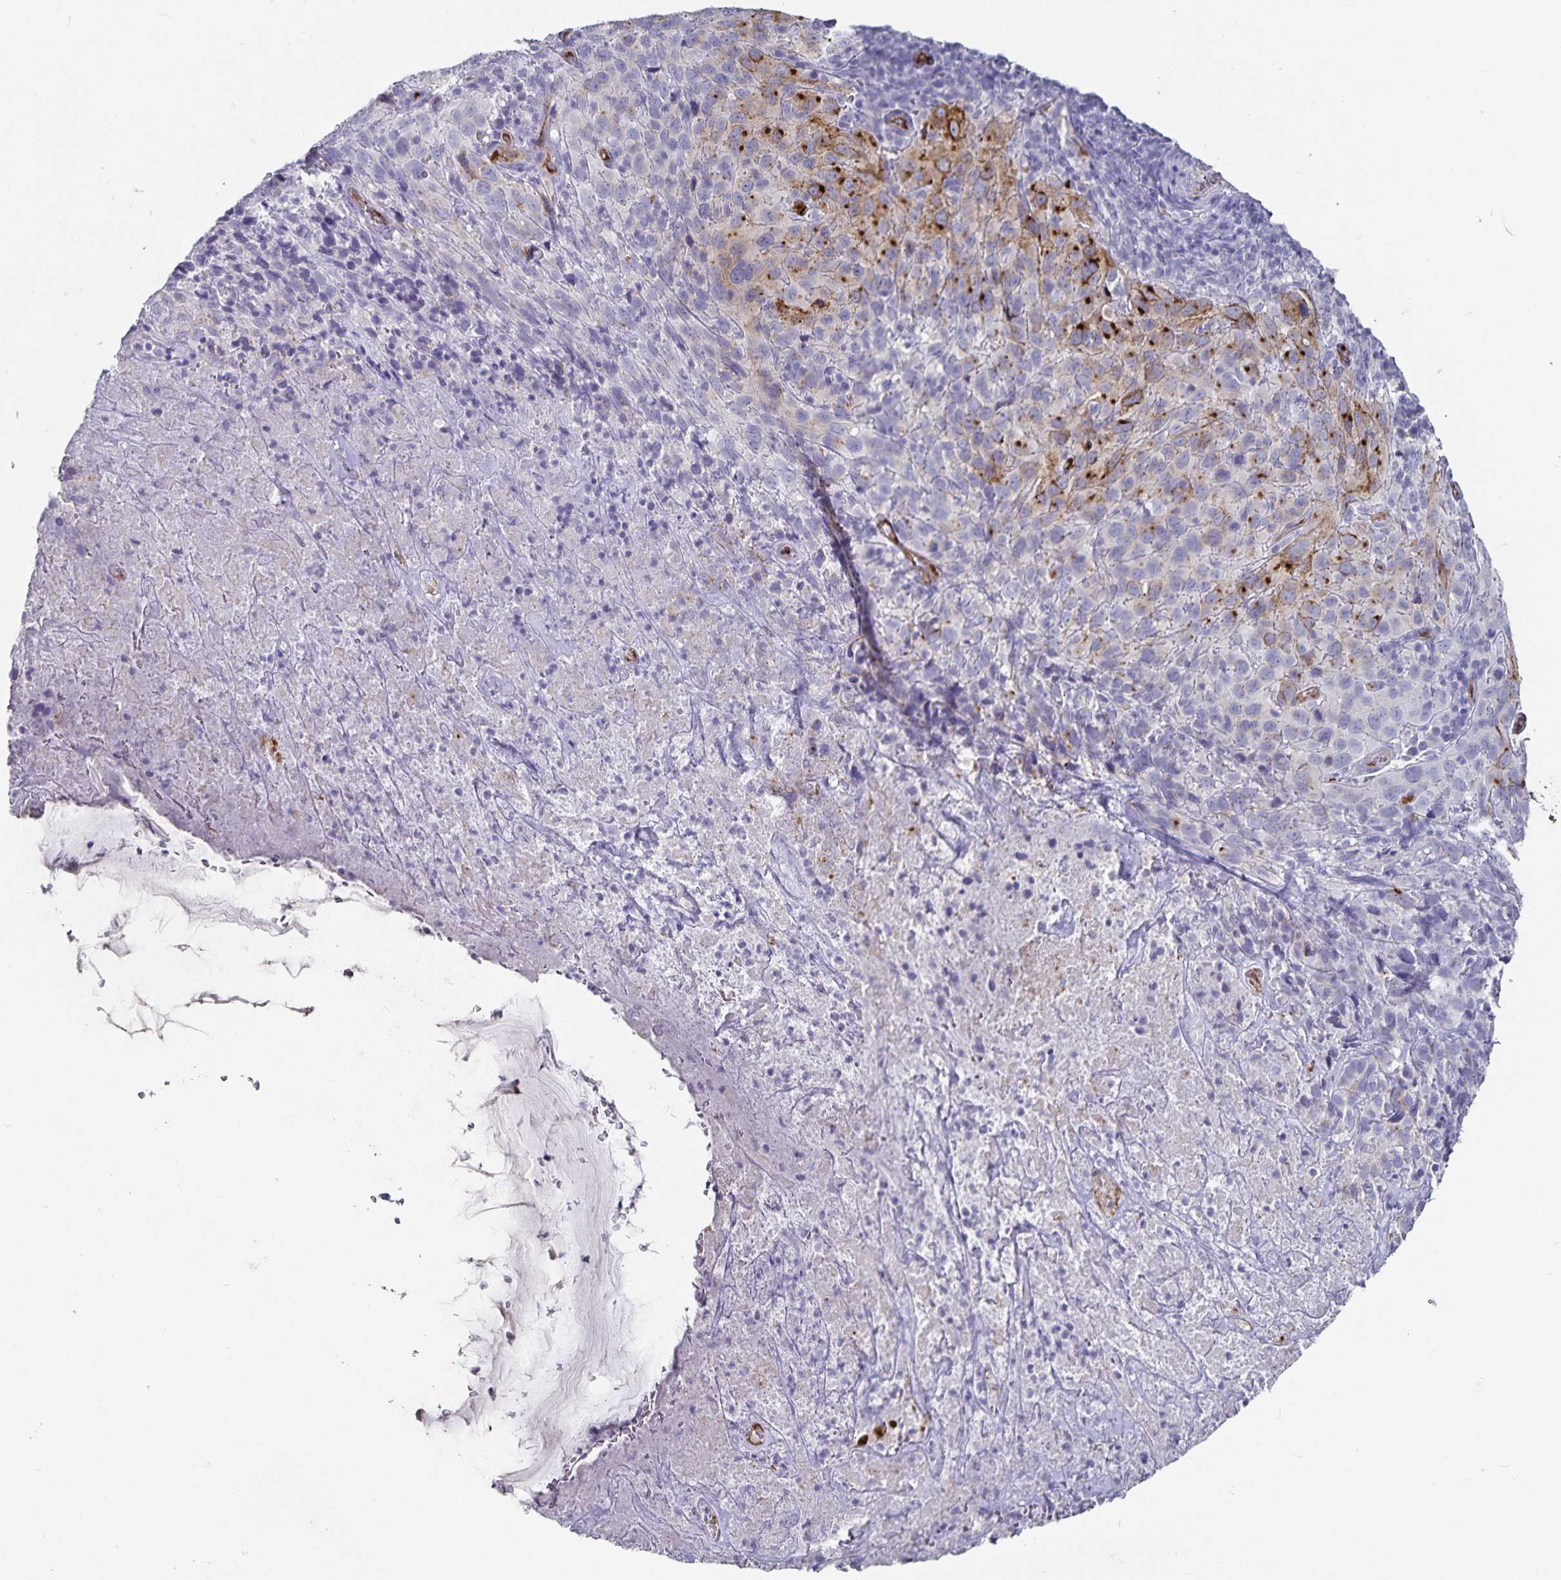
{"staining": {"intensity": "moderate", "quantity": "<25%", "location": "cytoplasmic/membranous"}, "tissue": "cervical cancer", "cell_type": "Tumor cells", "image_type": "cancer", "snomed": [{"axis": "morphology", "description": "Squamous cell carcinoma, NOS"}, {"axis": "topography", "description": "Cervix"}], "caption": "Human cervical cancer stained for a protein (brown) demonstrates moderate cytoplasmic/membranous positive staining in about <25% of tumor cells.", "gene": "PODXL", "patient": {"sex": "female", "age": 51}}